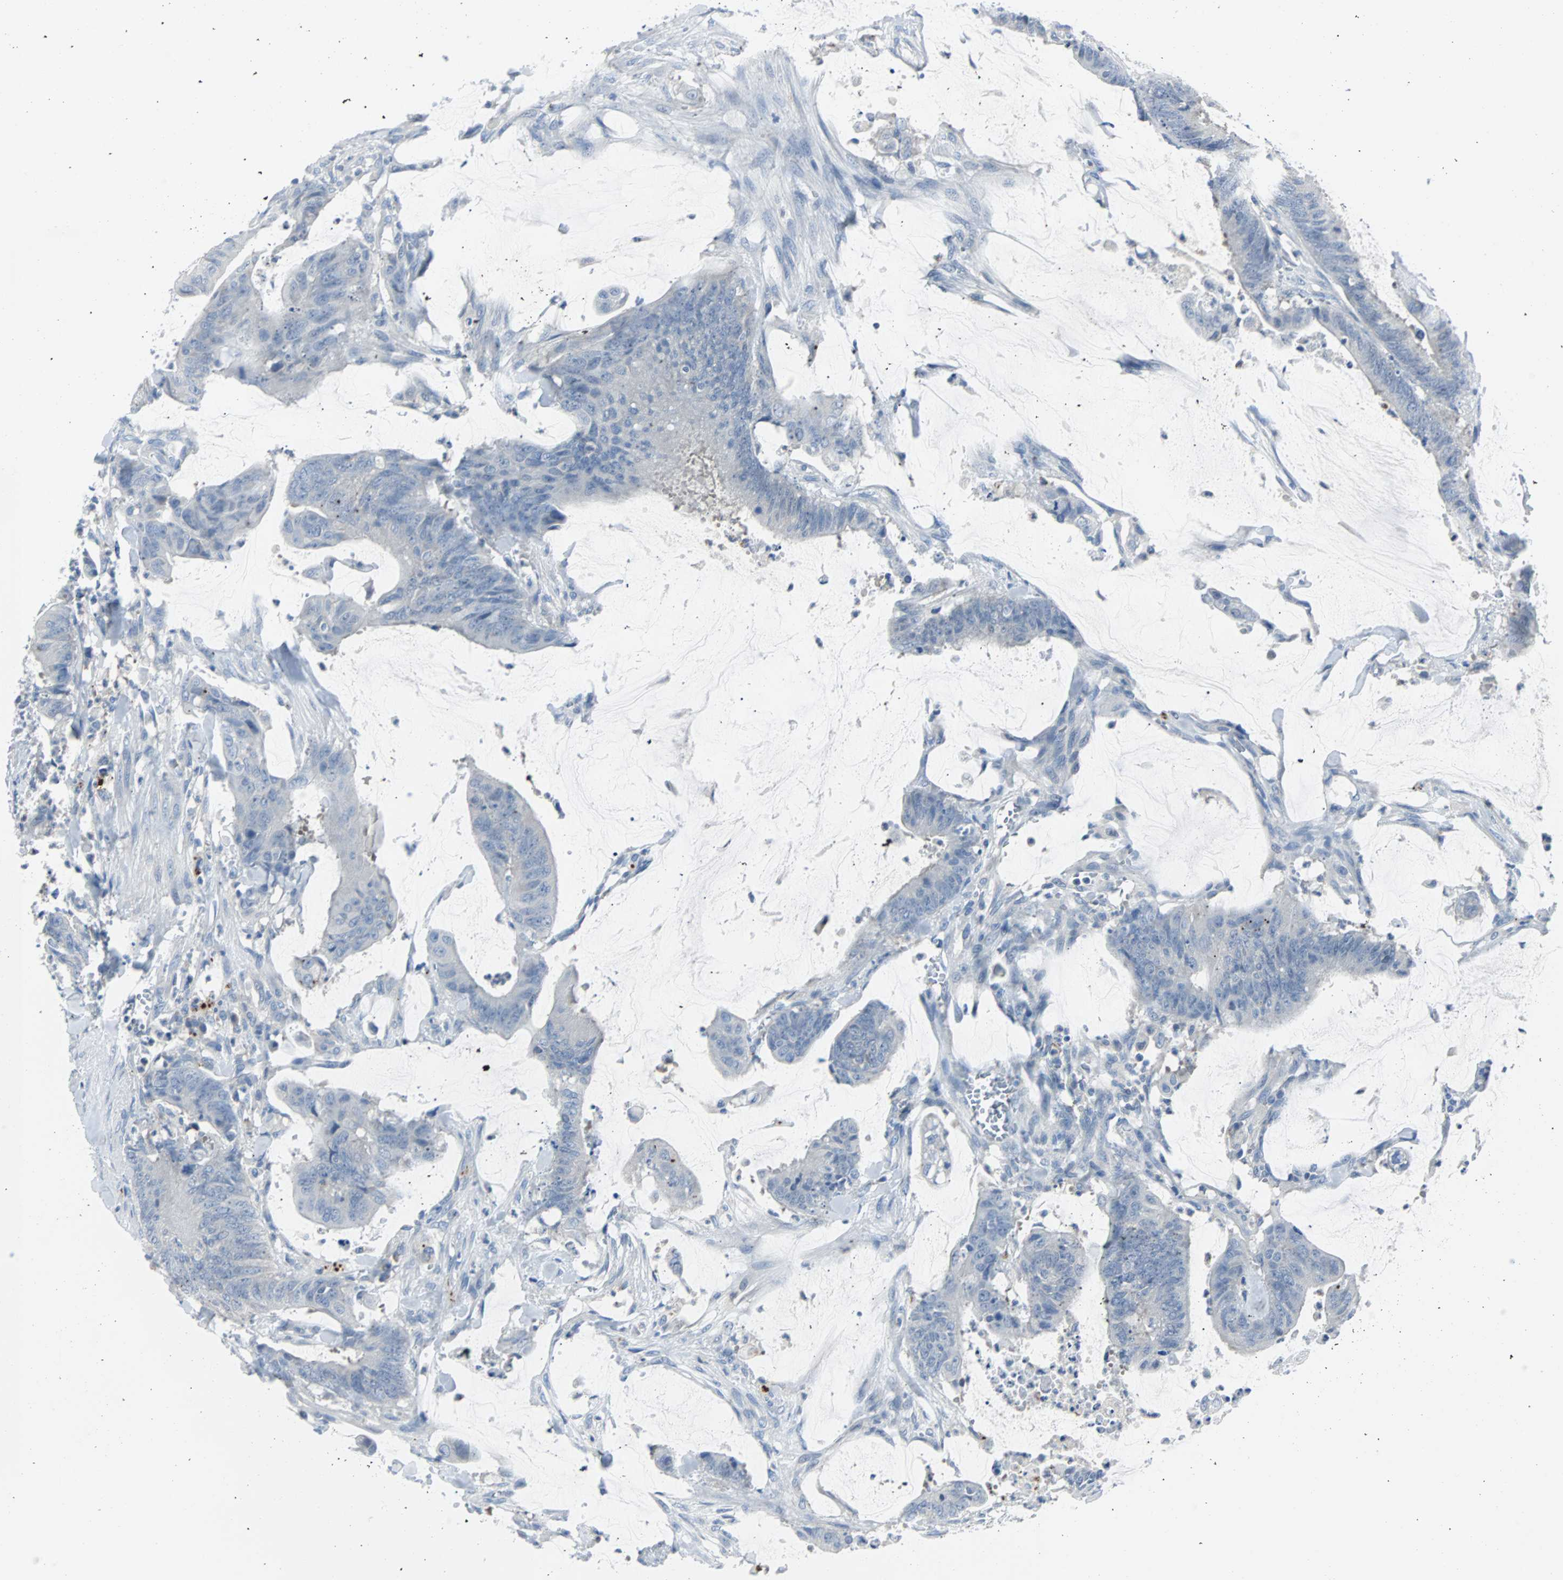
{"staining": {"intensity": "negative", "quantity": "none", "location": "none"}, "tissue": "colorectal cancer", "cell_type": "Tumor cells", "image_type": "cancer", "snomed": [{"axis": "morphology", "description": "Adenocarcinoma, NOS"}, {"axis": "topography", "description": "Rectum"}], "caption": "Immunohistochemistry (IHC) of human colorectal cancer (adenocarcinoma) demonstrates no positivity in tumor cells.", "gene": "RASA1", "patient": {"sex": "female", "age": 66}}